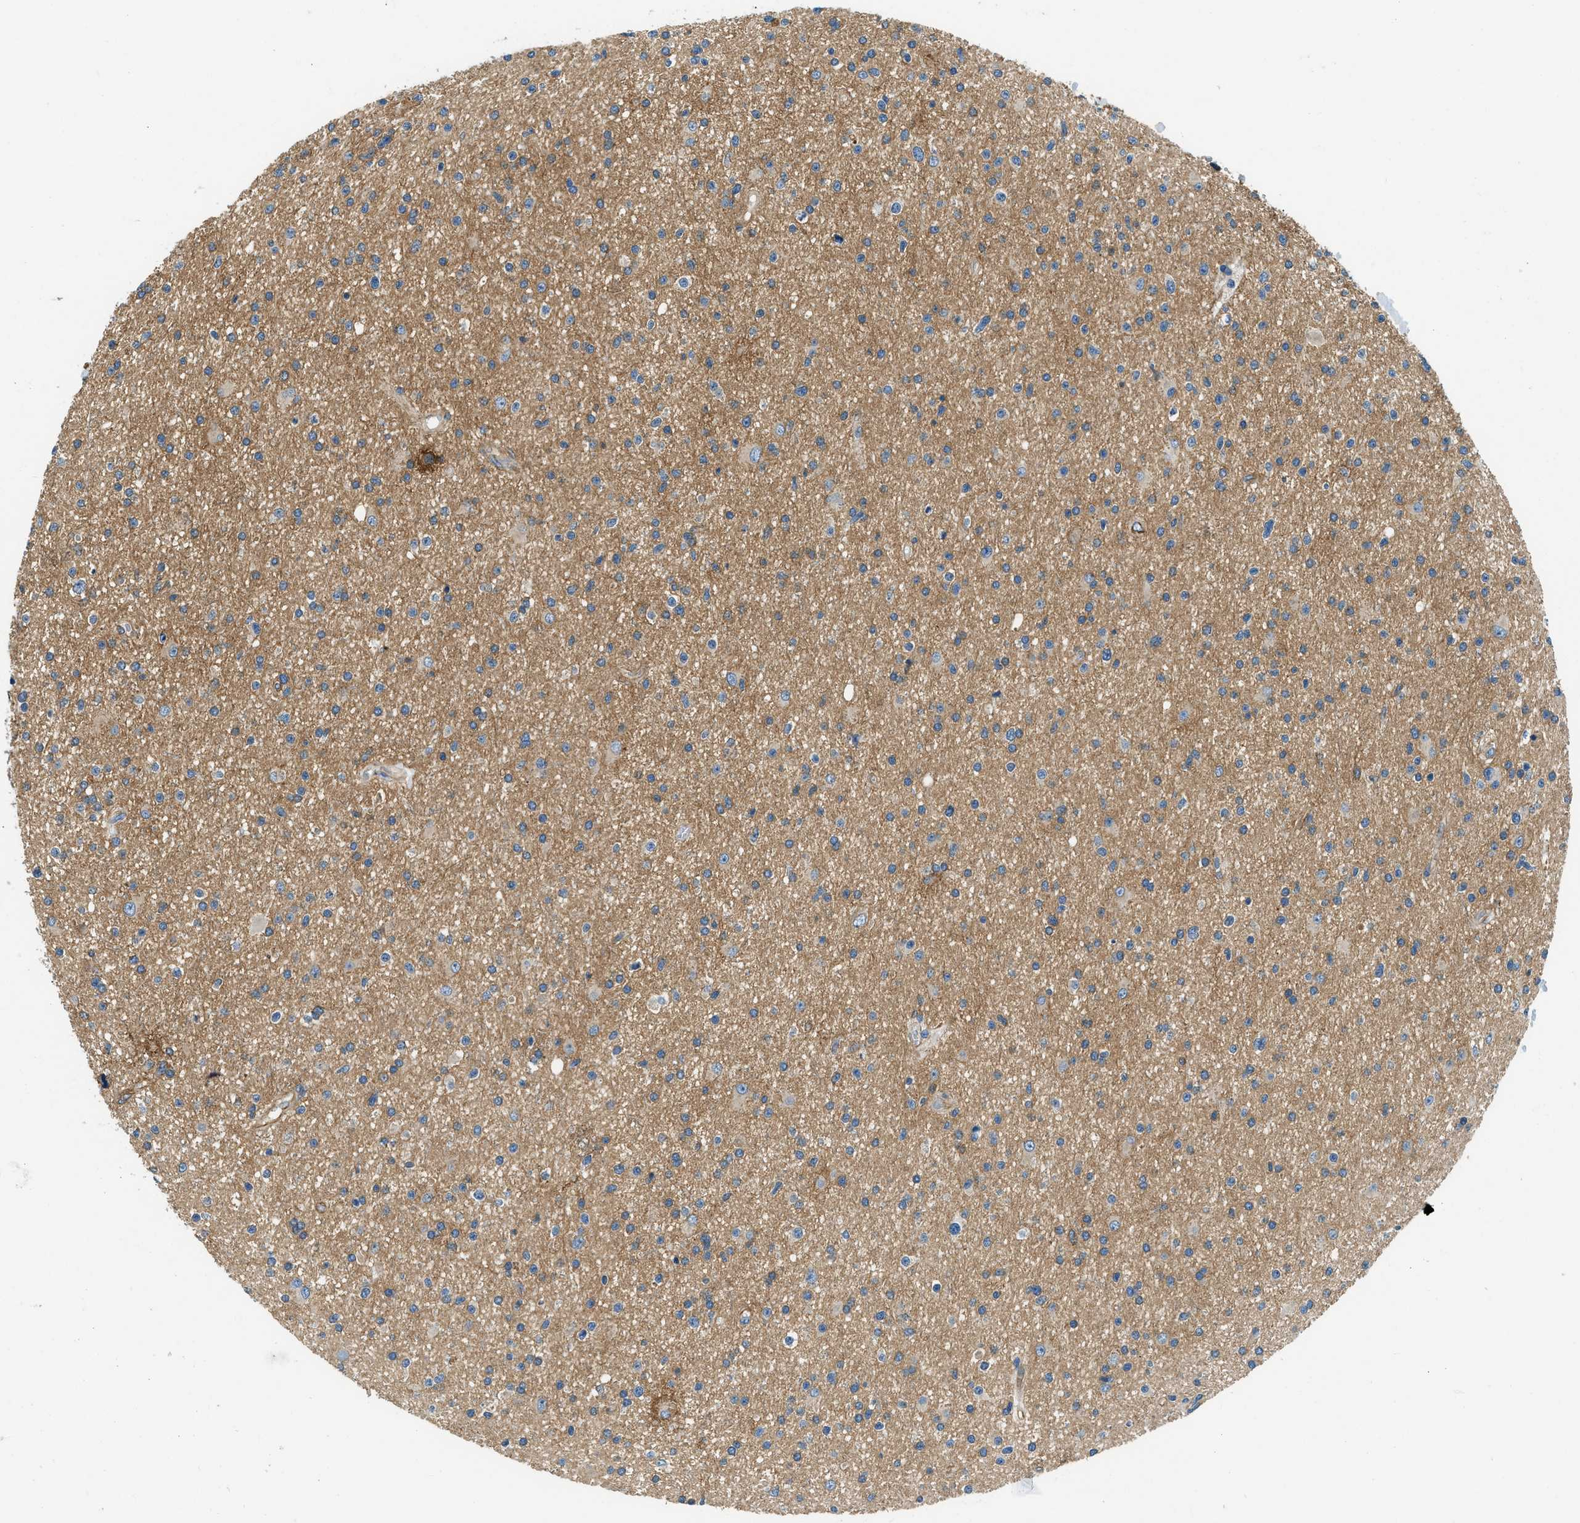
{"staining": {"intensity": "moderate", "quantity": ">75%", "location": "cytoplasmic/membranous"}, "tissue": "glioma", "cell_type": "Tumor cells", "image_type": "cancer", "snomed": [{"axis": "morphology", "description": "Glioma, malignant, High grade"}, {"axis": "topography", "description": "Brain"}], "caption": "Immunohistochemistry (IHC) photomicrograph of human glioma stained for a protein (brown), which exhibits medium levels of moderate cytoplasmic/membranous positivity in about >75% of tumor cells.", "gene": "ZNF367", "patient": {"sex": "male", "age": 33}}